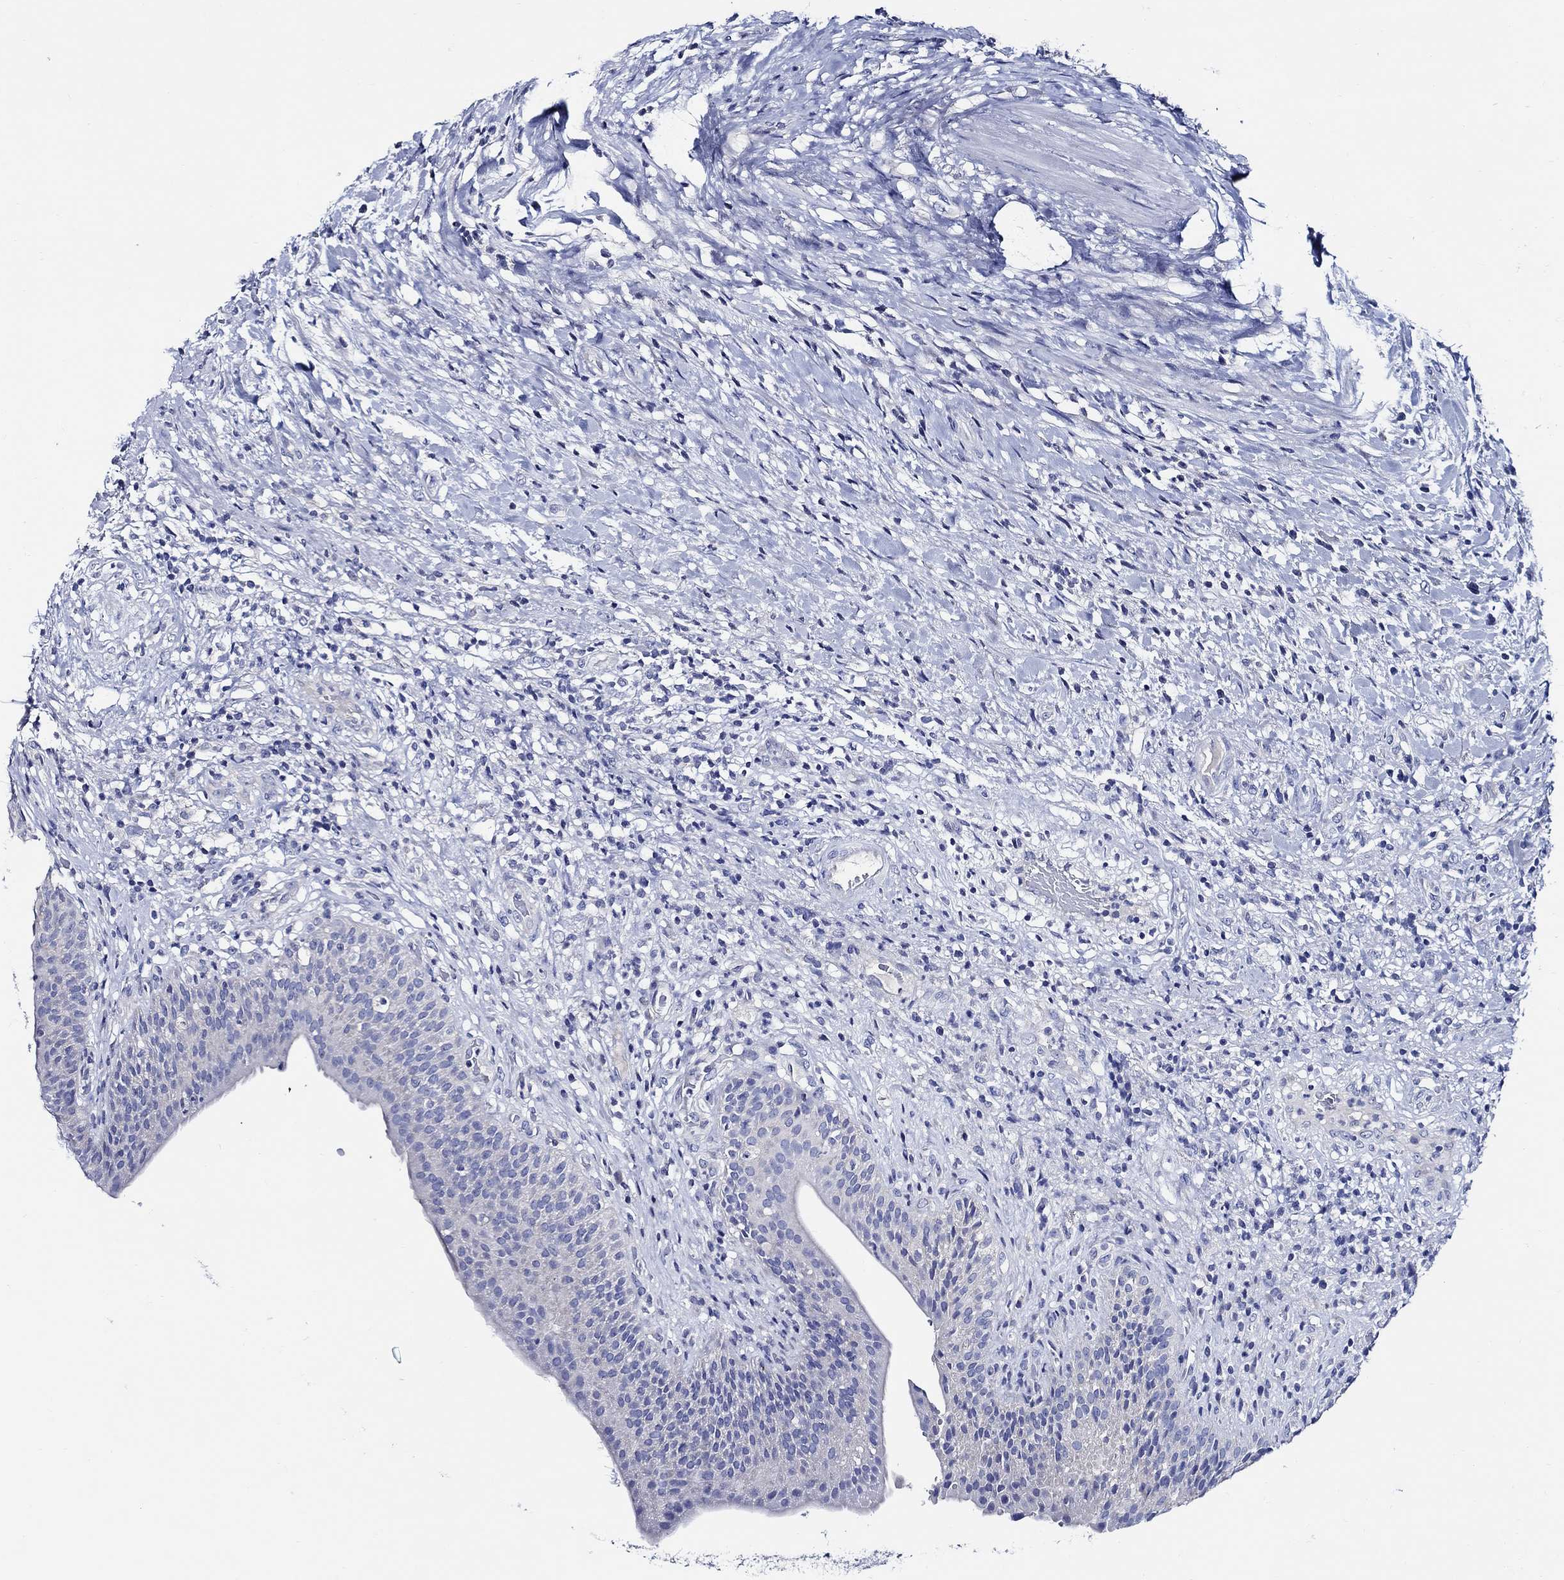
{"staining": {"intensity": "negative", "quantity": "none", "location": "none"}, "tissue": "urinary bladder", "cell_type": "Urothelial cells", "image_type": "normal", "snomed": [{"axis": "morphology", "description": "Normal tissue, NOS"}, {"axis": "topography", "description": "Urinary bladder"}], "caption": "DAB immunohistochemical staining of benign human urinary bladder demonstrates no significant expression in urothelial cells.", "gene": "SKOR1", "patient": {"sex": "male", "age": 66}}